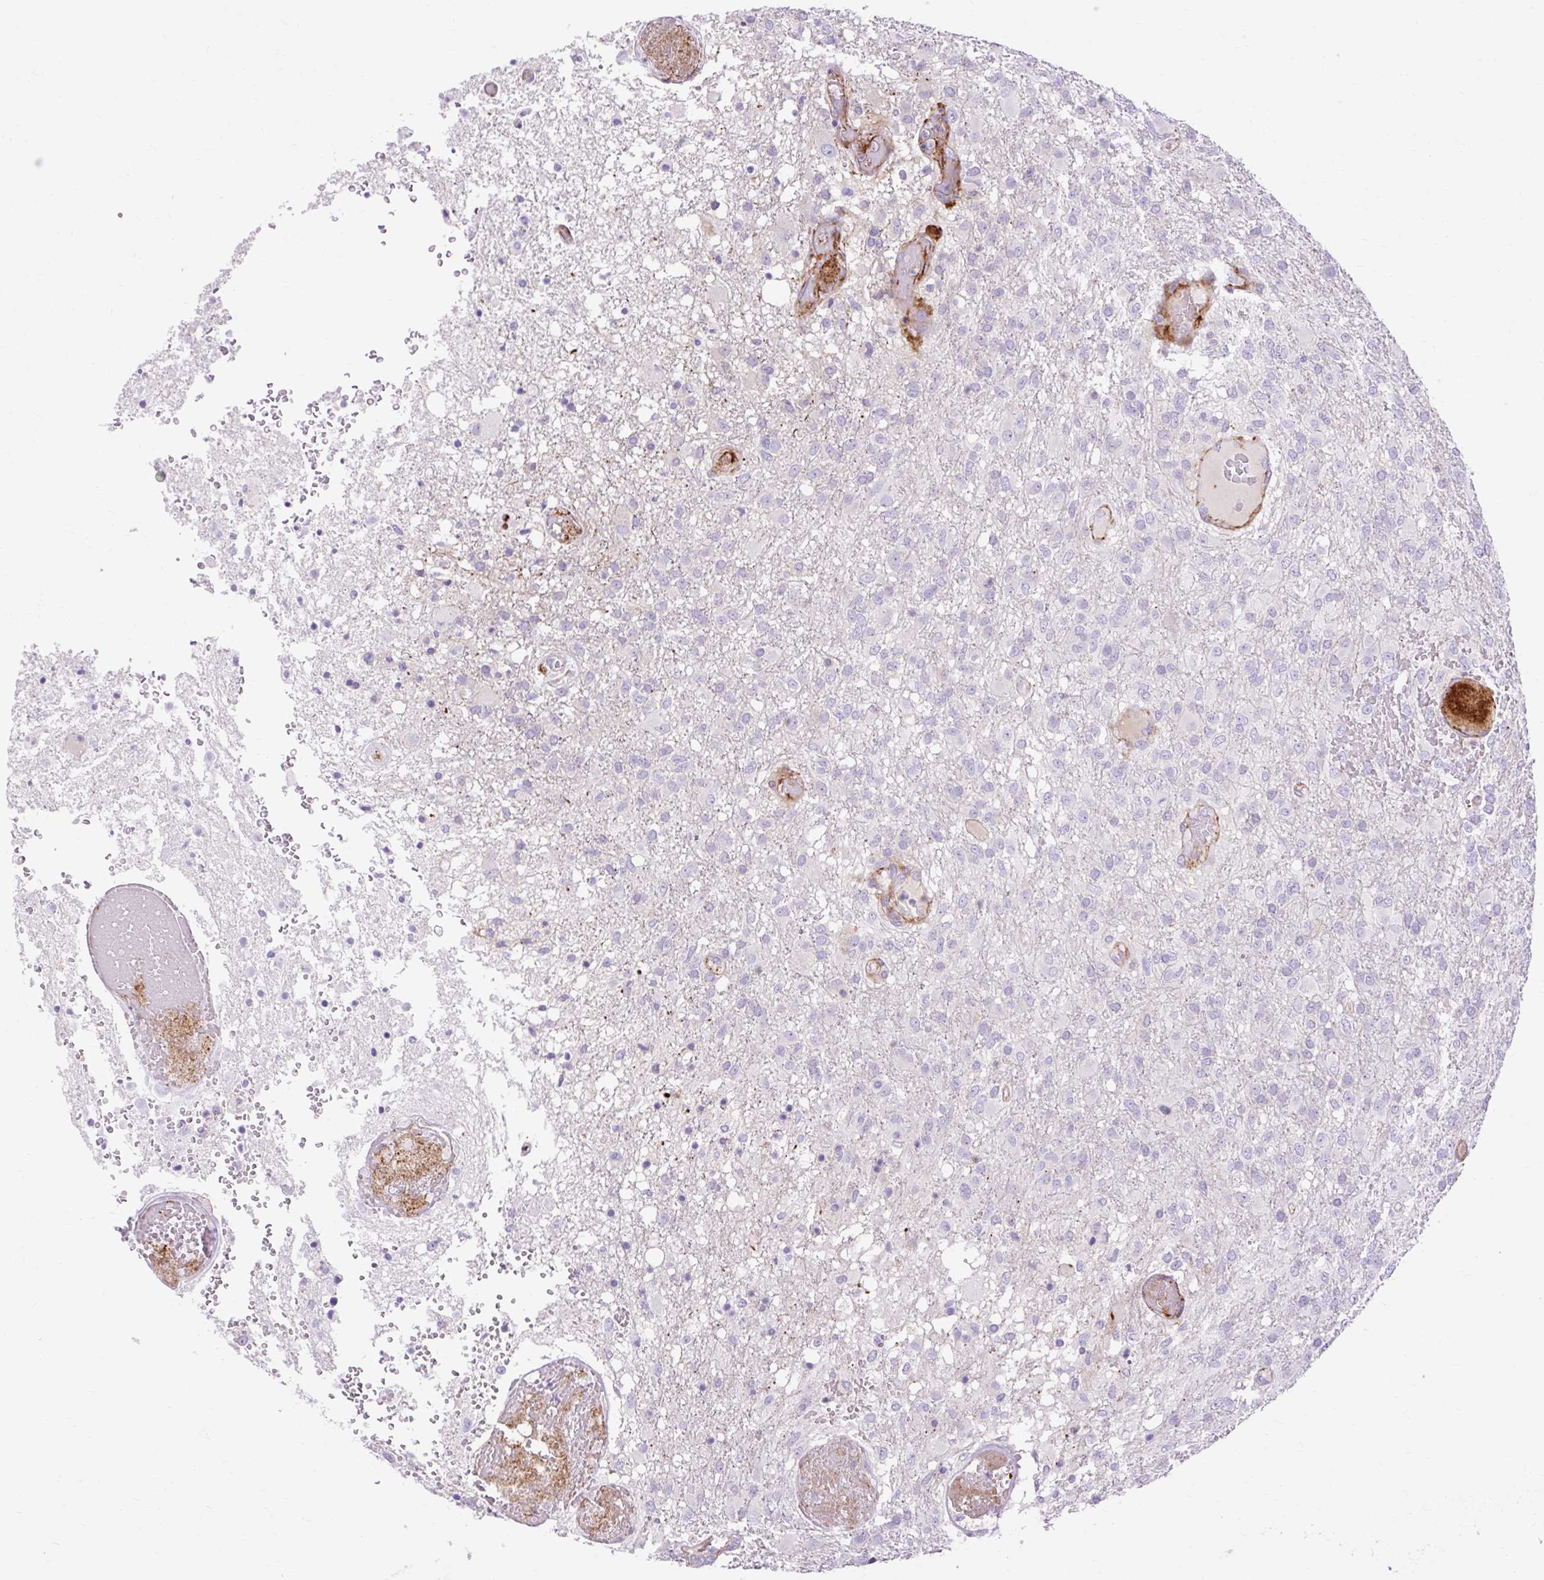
{"staining": {"intensity": "negative", "quantity": "none", "location": "none"}, "tissue": "glioma", "cell_type": "Tumor cells", "image_type": "cancer", "snomed": [{"axis": "morphology", "description": "Glioma, malignant, High grade"}, {"axis": "topography", "description": "Brain"}], "caption": "A high-resolution micrograph shows immunohistochemistry staining of glioma, which shows no significant expression in tumor cells.", "gene": "CORO7-PAM16", "patient": {"sex": "female", "age": 74}}